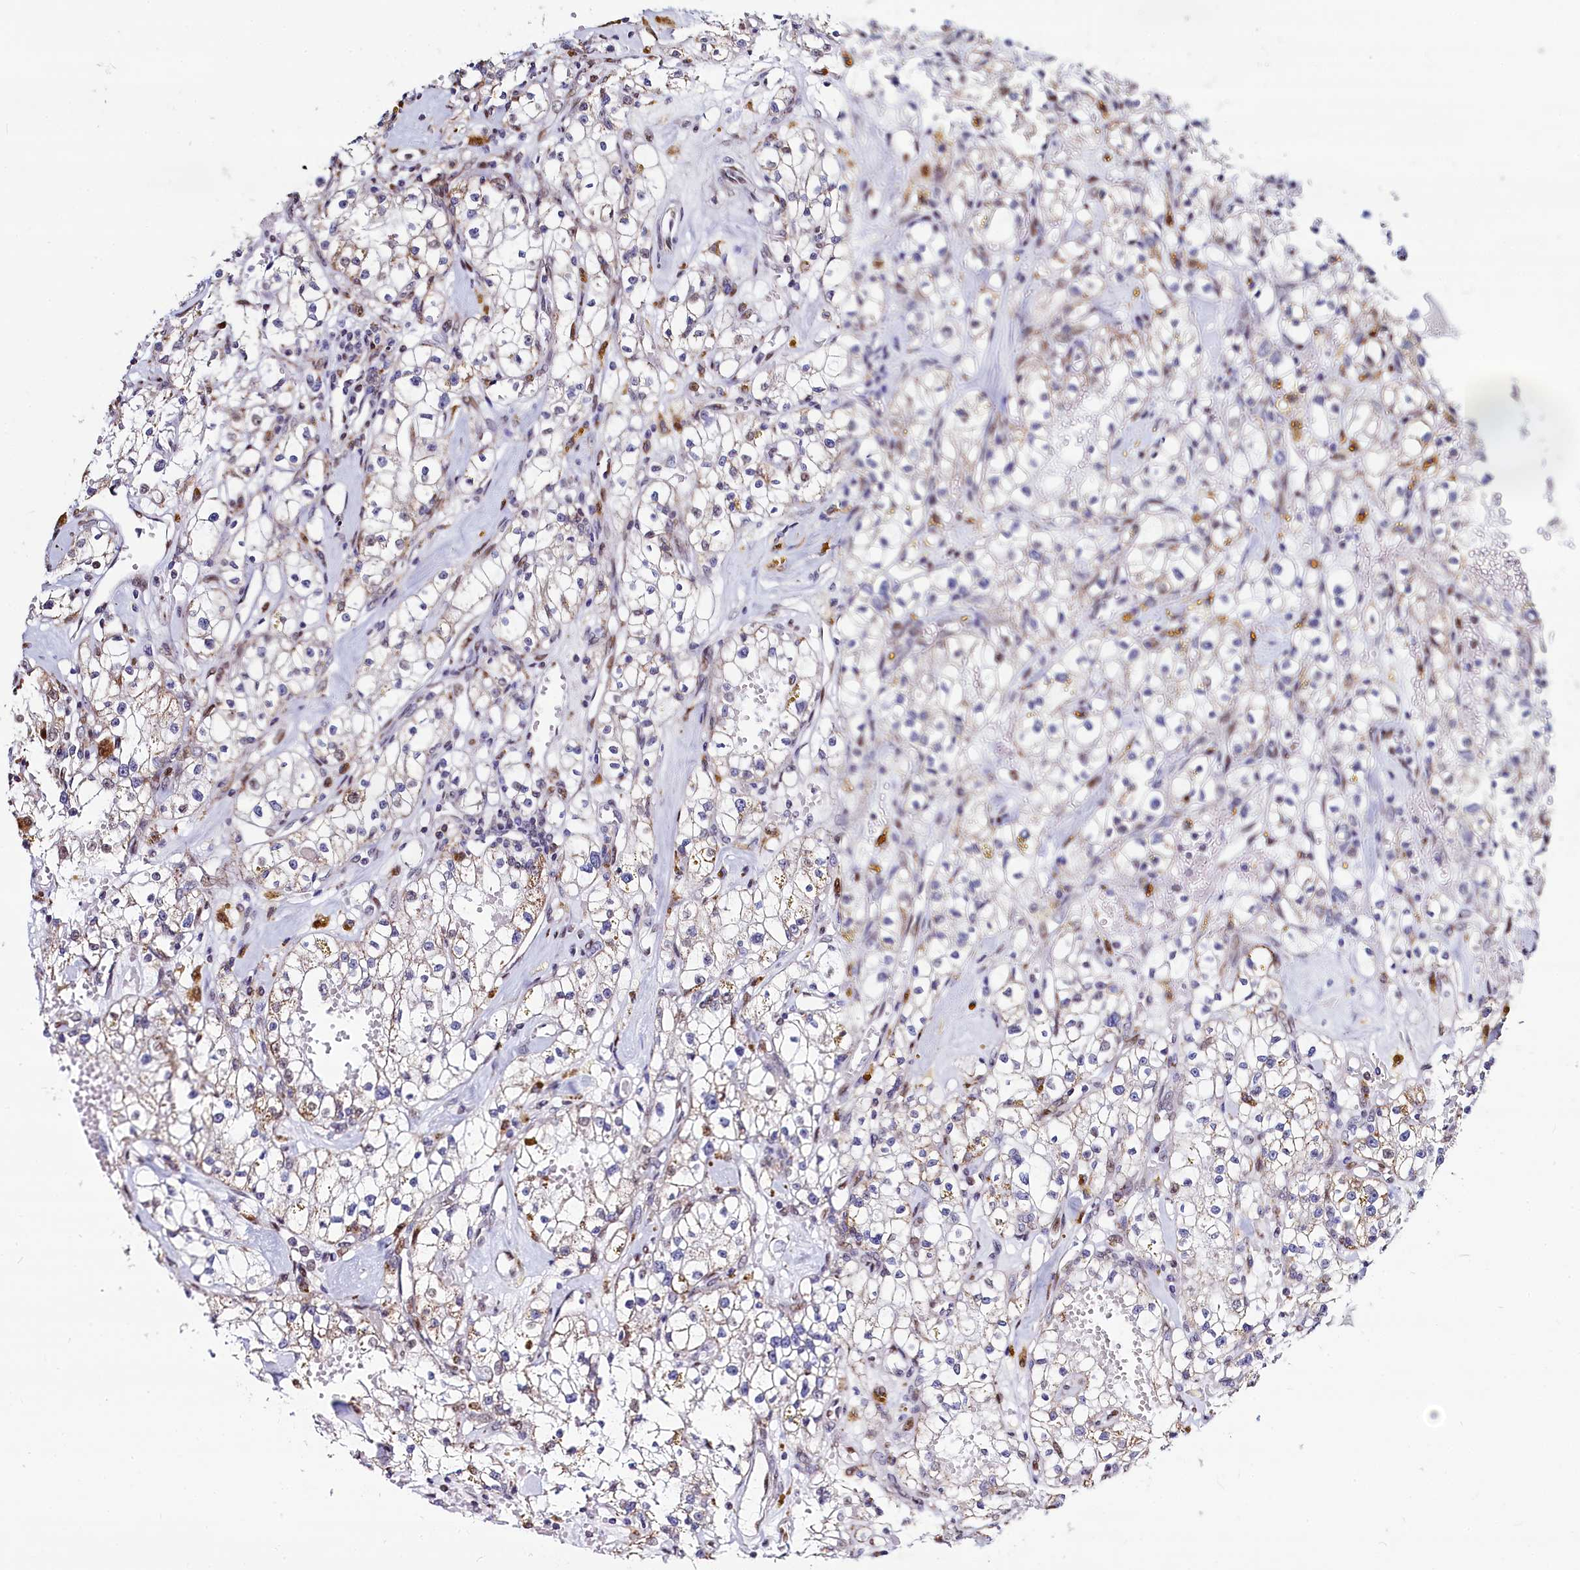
{"staining": {"intensity": "weak", "quantity": "<25%", "location": "cytoplasmic/membranous"}, "tissue": "renal cancer", "cell_type": "Tumor cells", "image_type": "cancer", "snomed": [{"axis": "morphology", "description": "Adenocarcinoma, NOS"}, {"axis": "topography", "description": "Kidney"}], "caption": "Renal adenocarcinoma was stained to show a protein in brown. There is no significant staining in tumor cells.", "gene": "HDGFL3", "patient": {"sex": "male", "age": 56}}